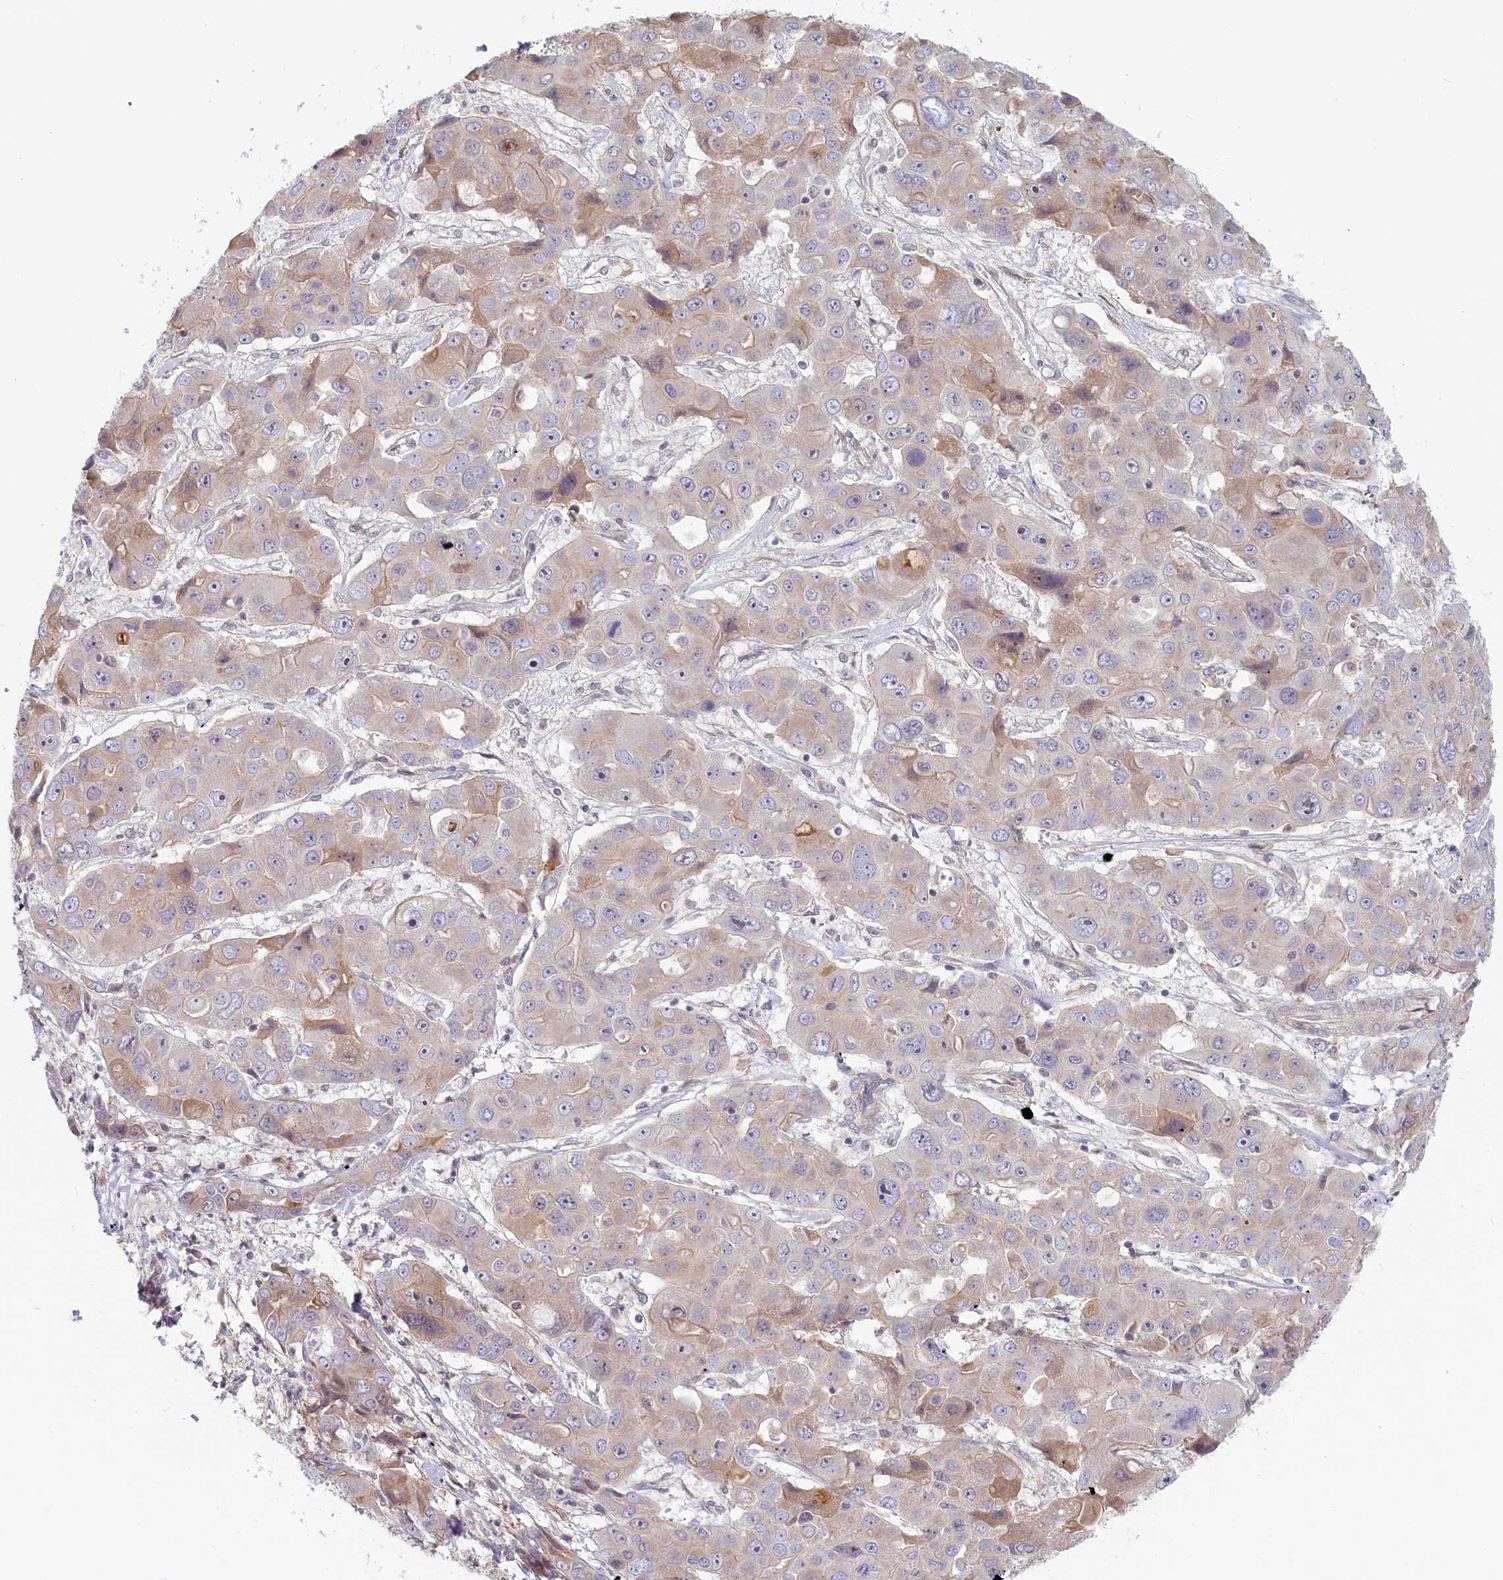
{"staining": {"intensity": "weak", "quantity": "<25%", "location": "cytoplasmic/membranous"}, "tissue": "liver cancer", "cell_type": "Tumor cells", "image_type": "cancer", "snomed": [{"axis": "morphology", "description": "Cholangiocarcinoma"}, {"axis": "topography", "description": "Liver"}], "caption": "High power microscopy image of an immunohistochemistry (IHC) image of liver cancer (cholangiocarcinoma), revealing no significant positivity in tumor cells.", "gene": "STX16", "patient": {"sex": "male", "age": 67}}